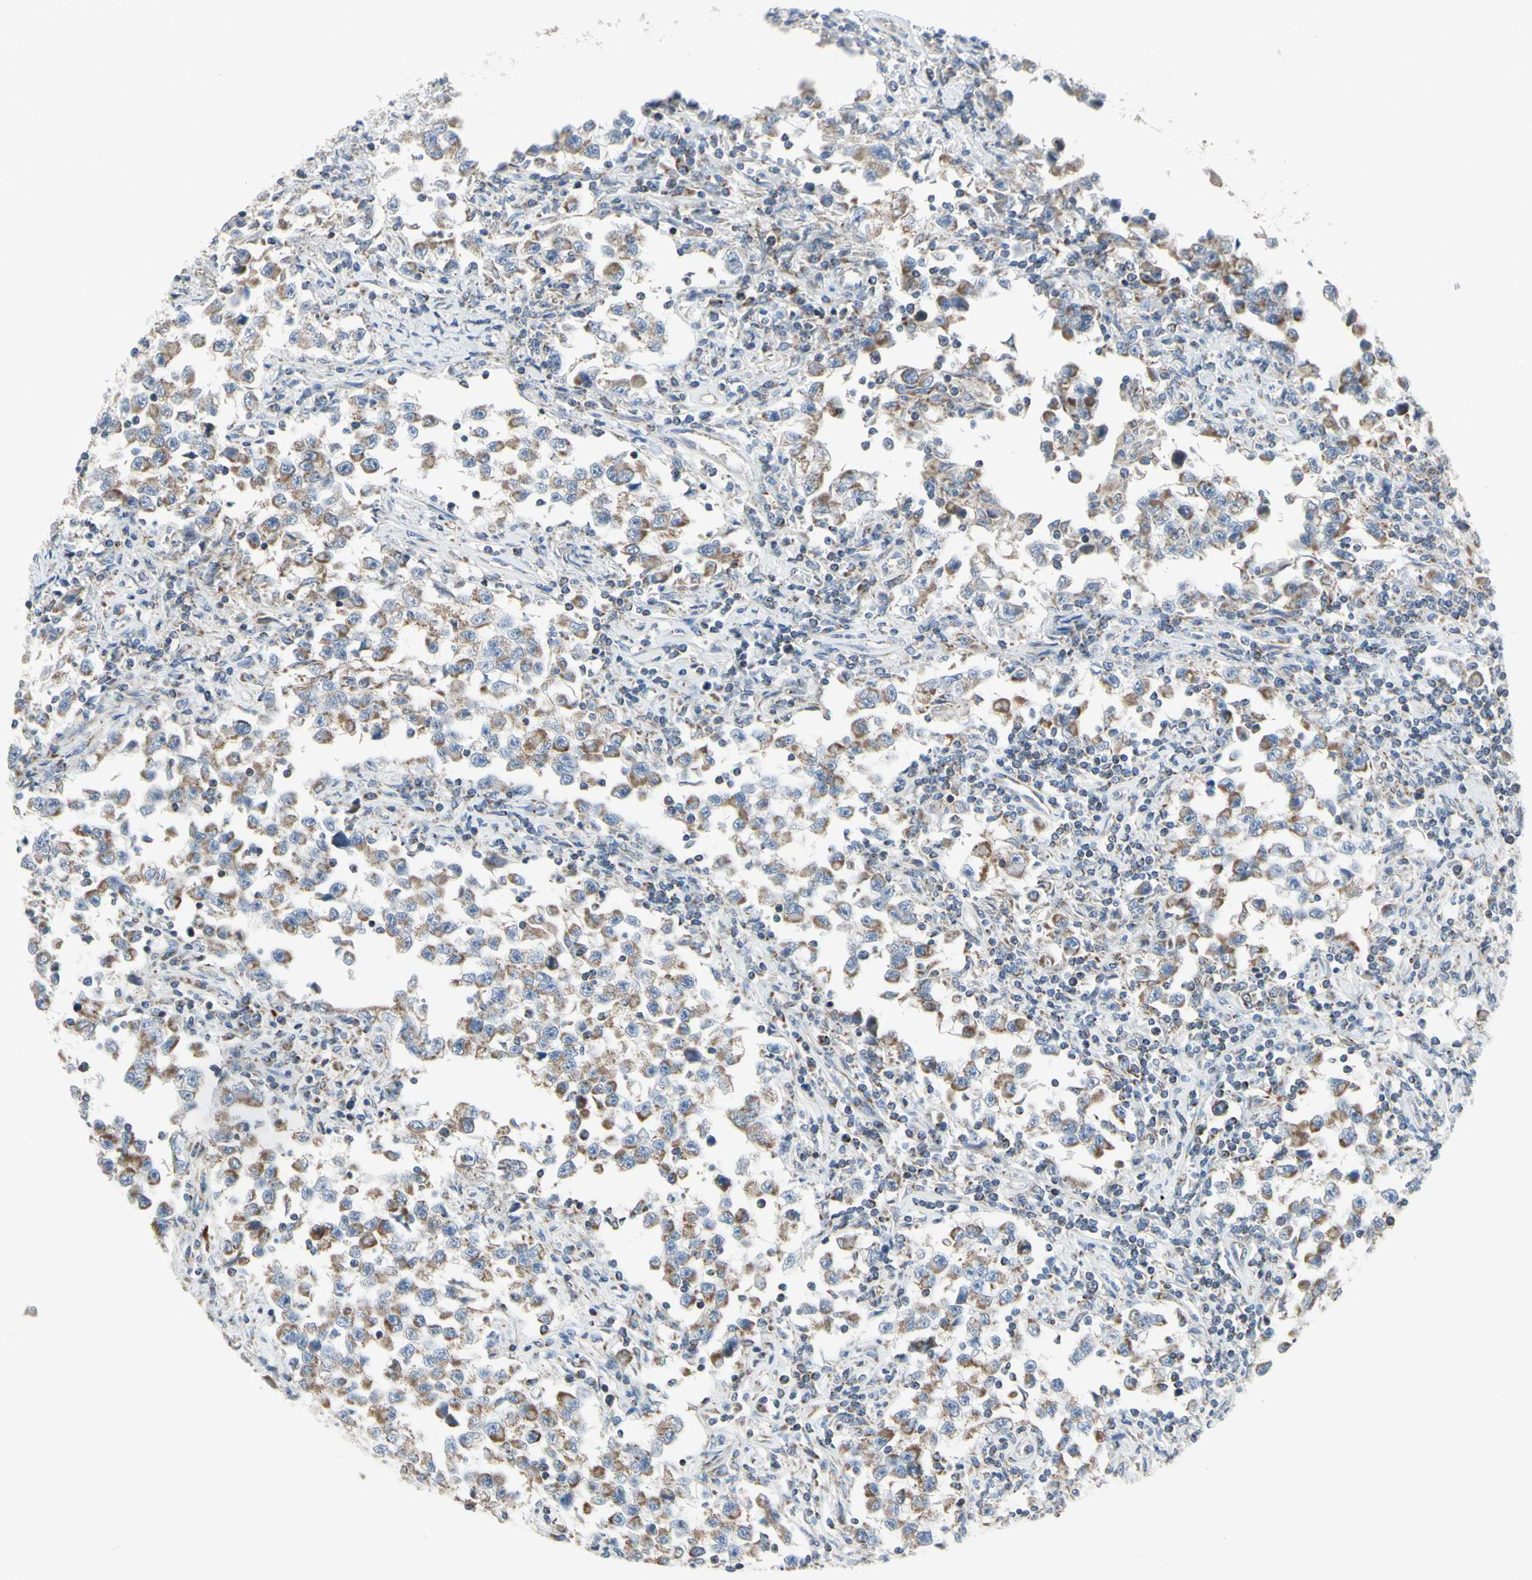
{"staining": {"intensity": "moderate", "quantity": "25%-75%", "location": "cytoplasmic/membranous"}, "tissue": "testis cancer", "cell_type": "Tumor cells", "image_type": "cancer", "snomed": [{"axis": "morphology", "description": "Carcinoma, Embryonal, NOS"}, {"axis": "topography", "description": "Testis"}], "caption": "Embryonal carcinoma (testis) stained for a protein (brown) demonstrates moderate cytoplasmic/membranous positive positivity in approximately 25%-75% of tumor cells.", "gene": "FAM171B", "patient": {"sex": "male", "age": 21}}